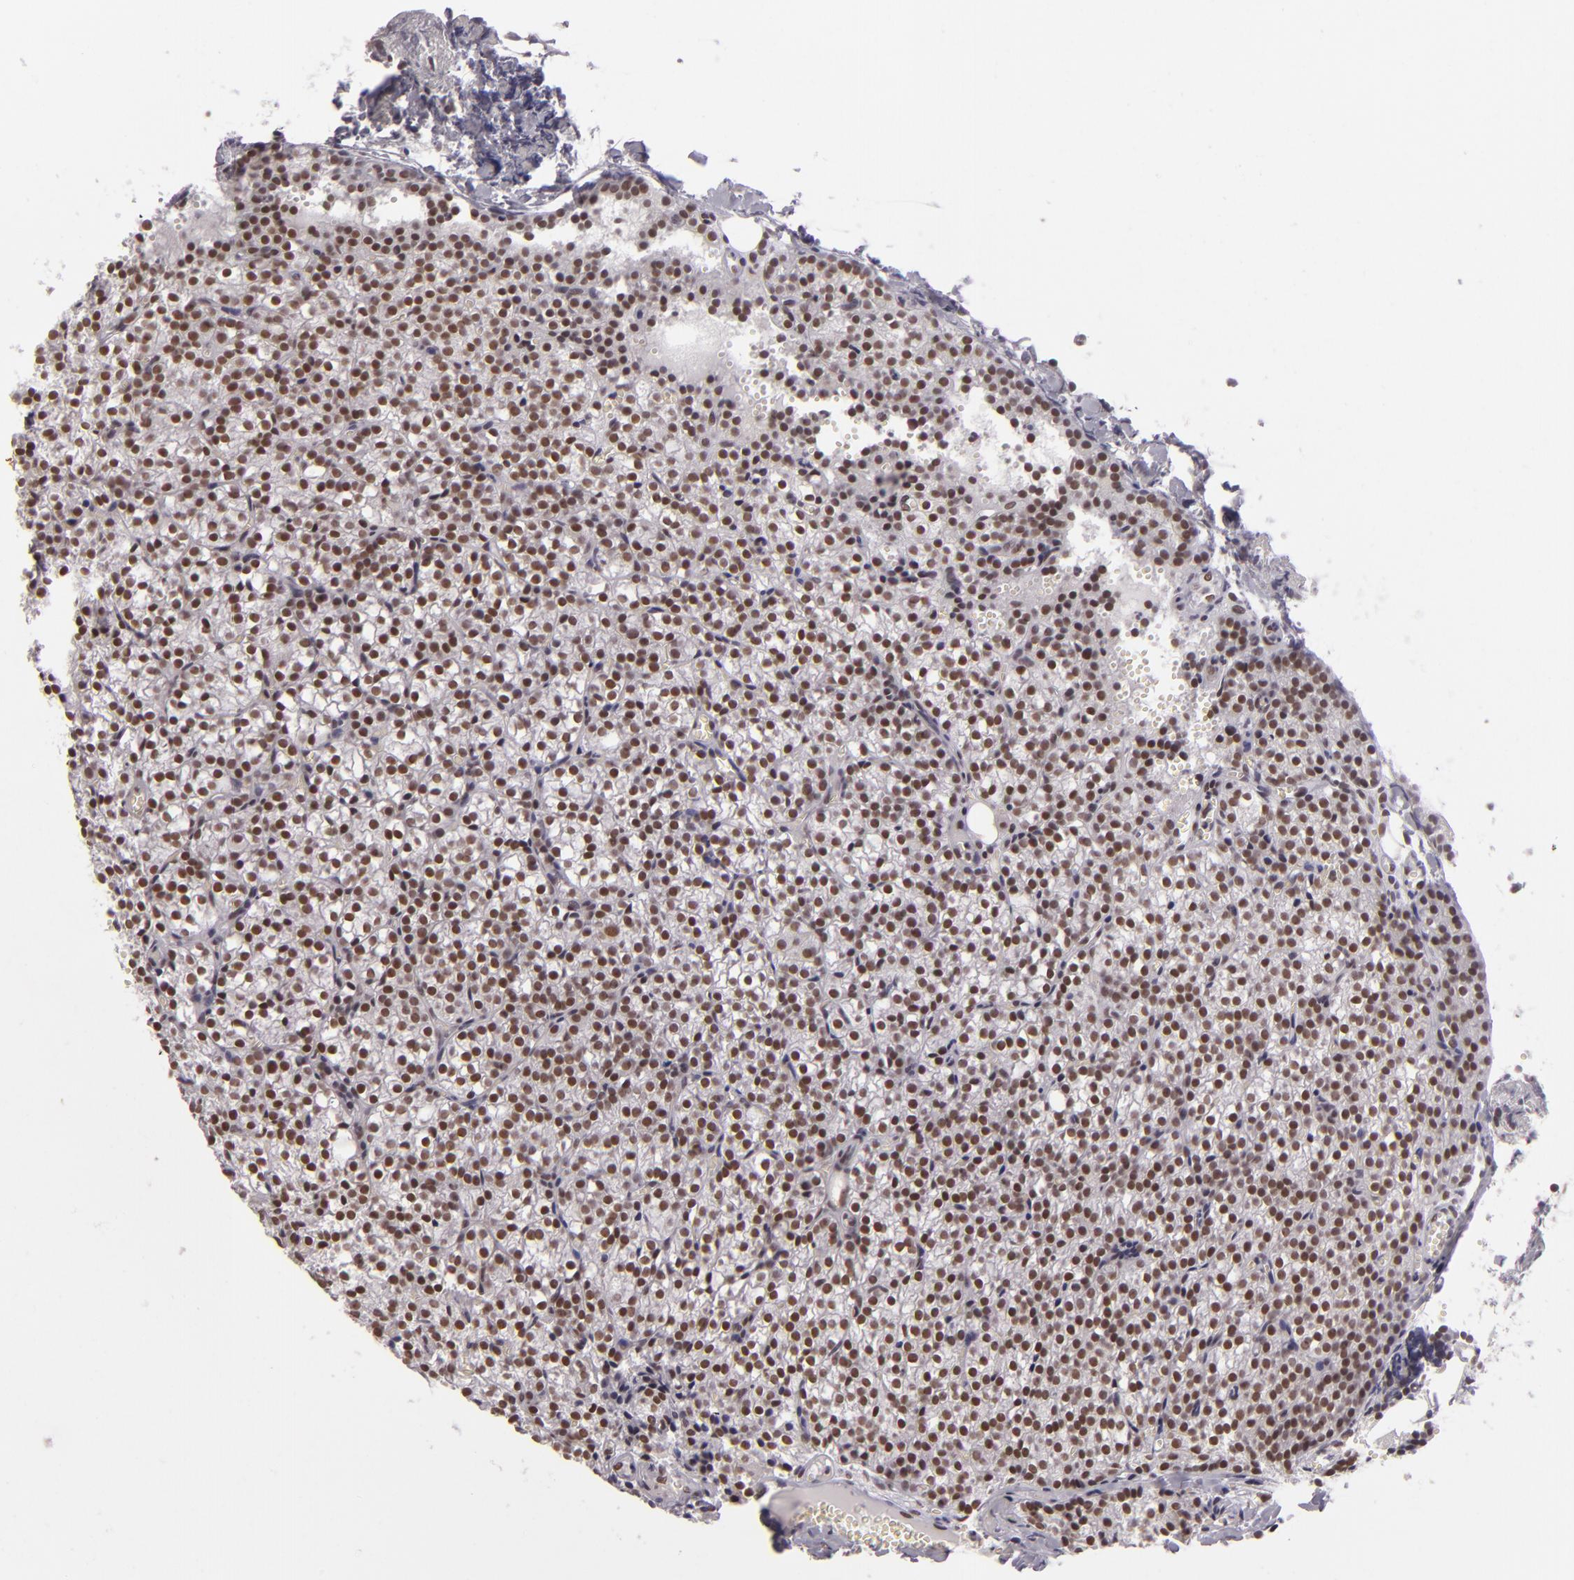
{"staining": {"intensity": "moderate", "quantity": ">75%", "location": "nuclear"}, "tissue": "parathyroid gland", "cell_type": "Glandular cells", "image_type": "normal", "snomed": [{"axis": "morphology", "description": "Normal tissue, NOS"}, {"axis": "topography", "description": "Parathyroid gland"}], "caption": "DAB (3,3'-diaminobenzidine) immunohistochemical staining of unremarkable parathyroid gland displays moderate nuclear protein expression in approximately >75% of glandular cells. The staining was performed using DAB (3,3'-diaminobenzidine) to visualize the protein expression in brown, while the nuclei were stained in blue with hematoxylin (Magnification: 20x).", "gene": "BRD8", "patient": {"sex": "female", "age": 17}}